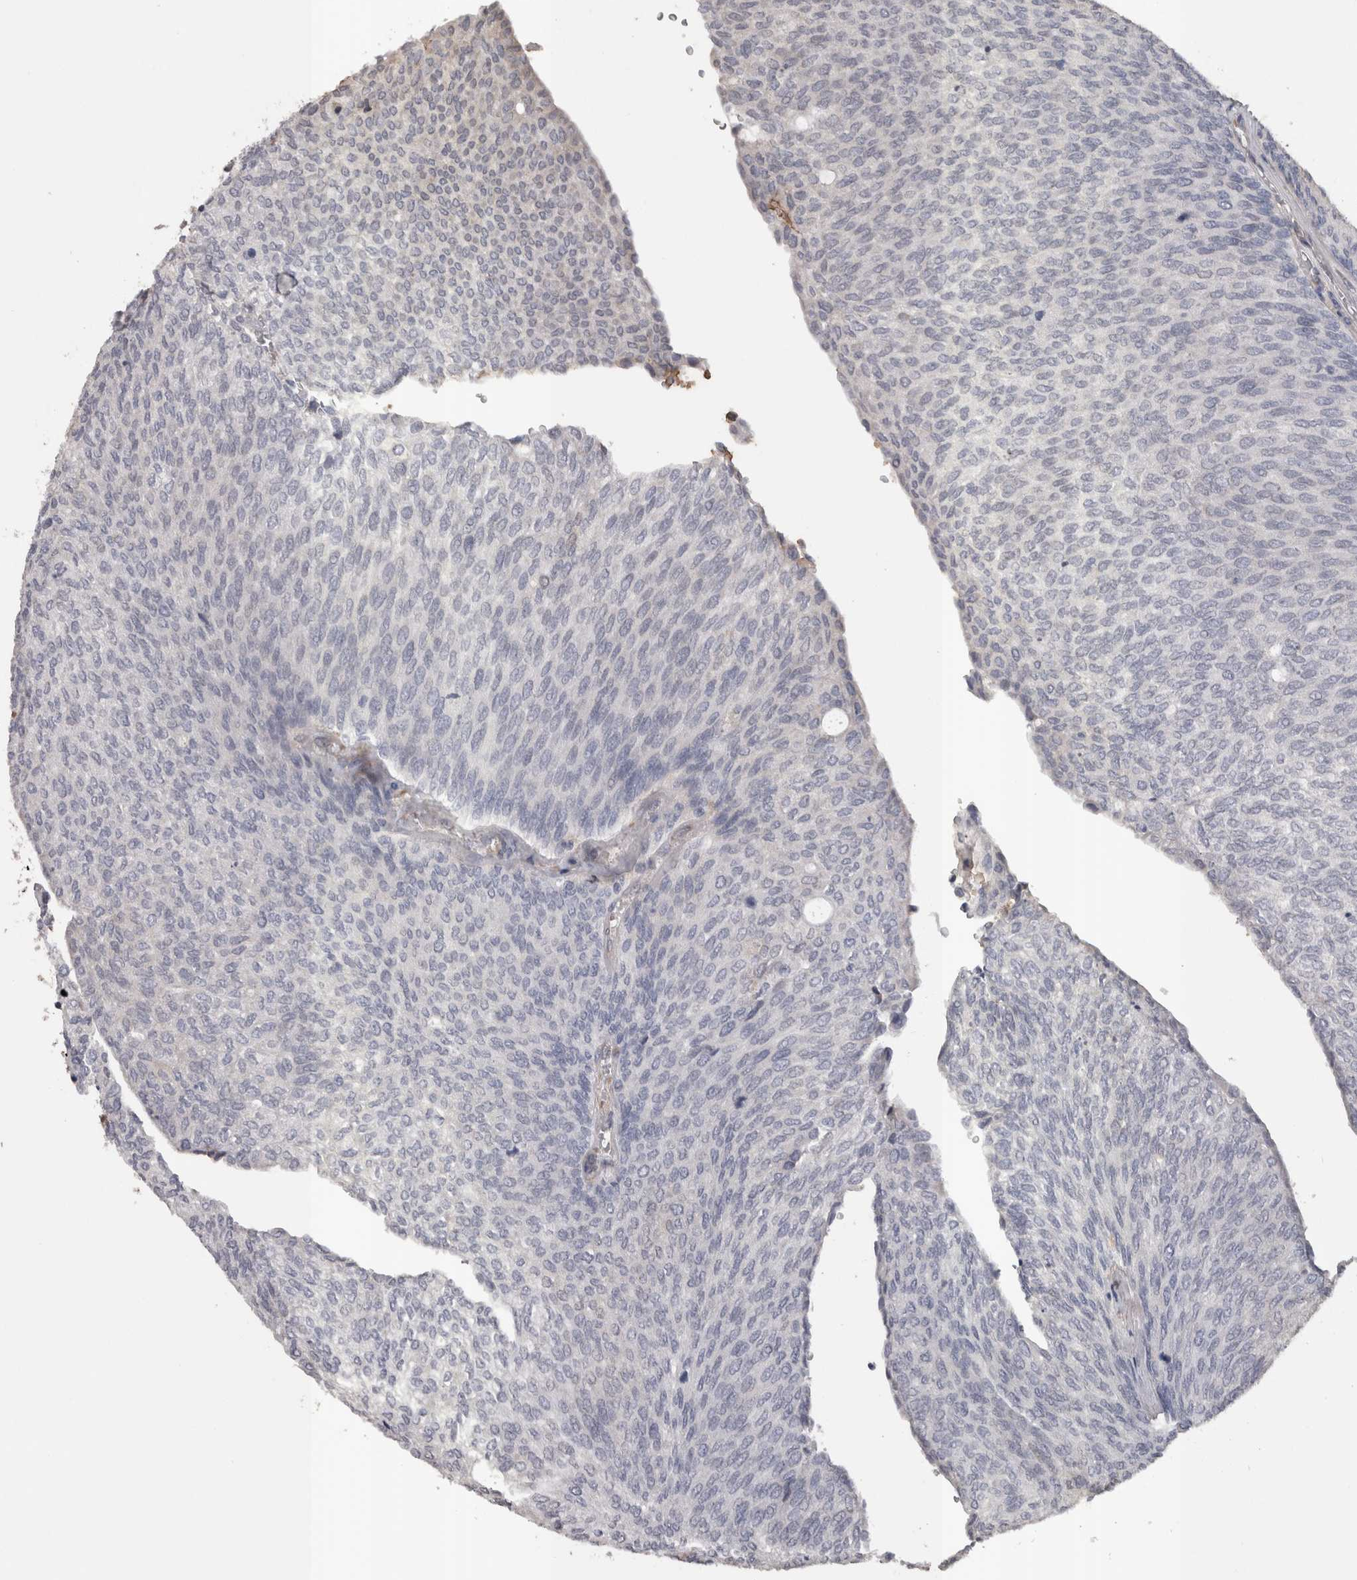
{"staining": {"intensity": "negative", "quantity": "none", "location": "none"}, "tissue": "urothelial cancer", "cell_type": "Tumor cells", "image_type": "cancer", "snomed": [{"axis": "morphology", "description": "Urothelial carcinoma, Low grade"}, {"axis": "topography", "description": "Urinary bladder"}], "caption": "High magnification brightfield microscopy of urothelial cancer stained with DAB (3,3'-diaminobenzidine) (brown) and counterstained with hematoxylin (blue): tumor cells show no significant expression.", "gene": "STC1", "patient": {"sex": "female", "age": 79}}